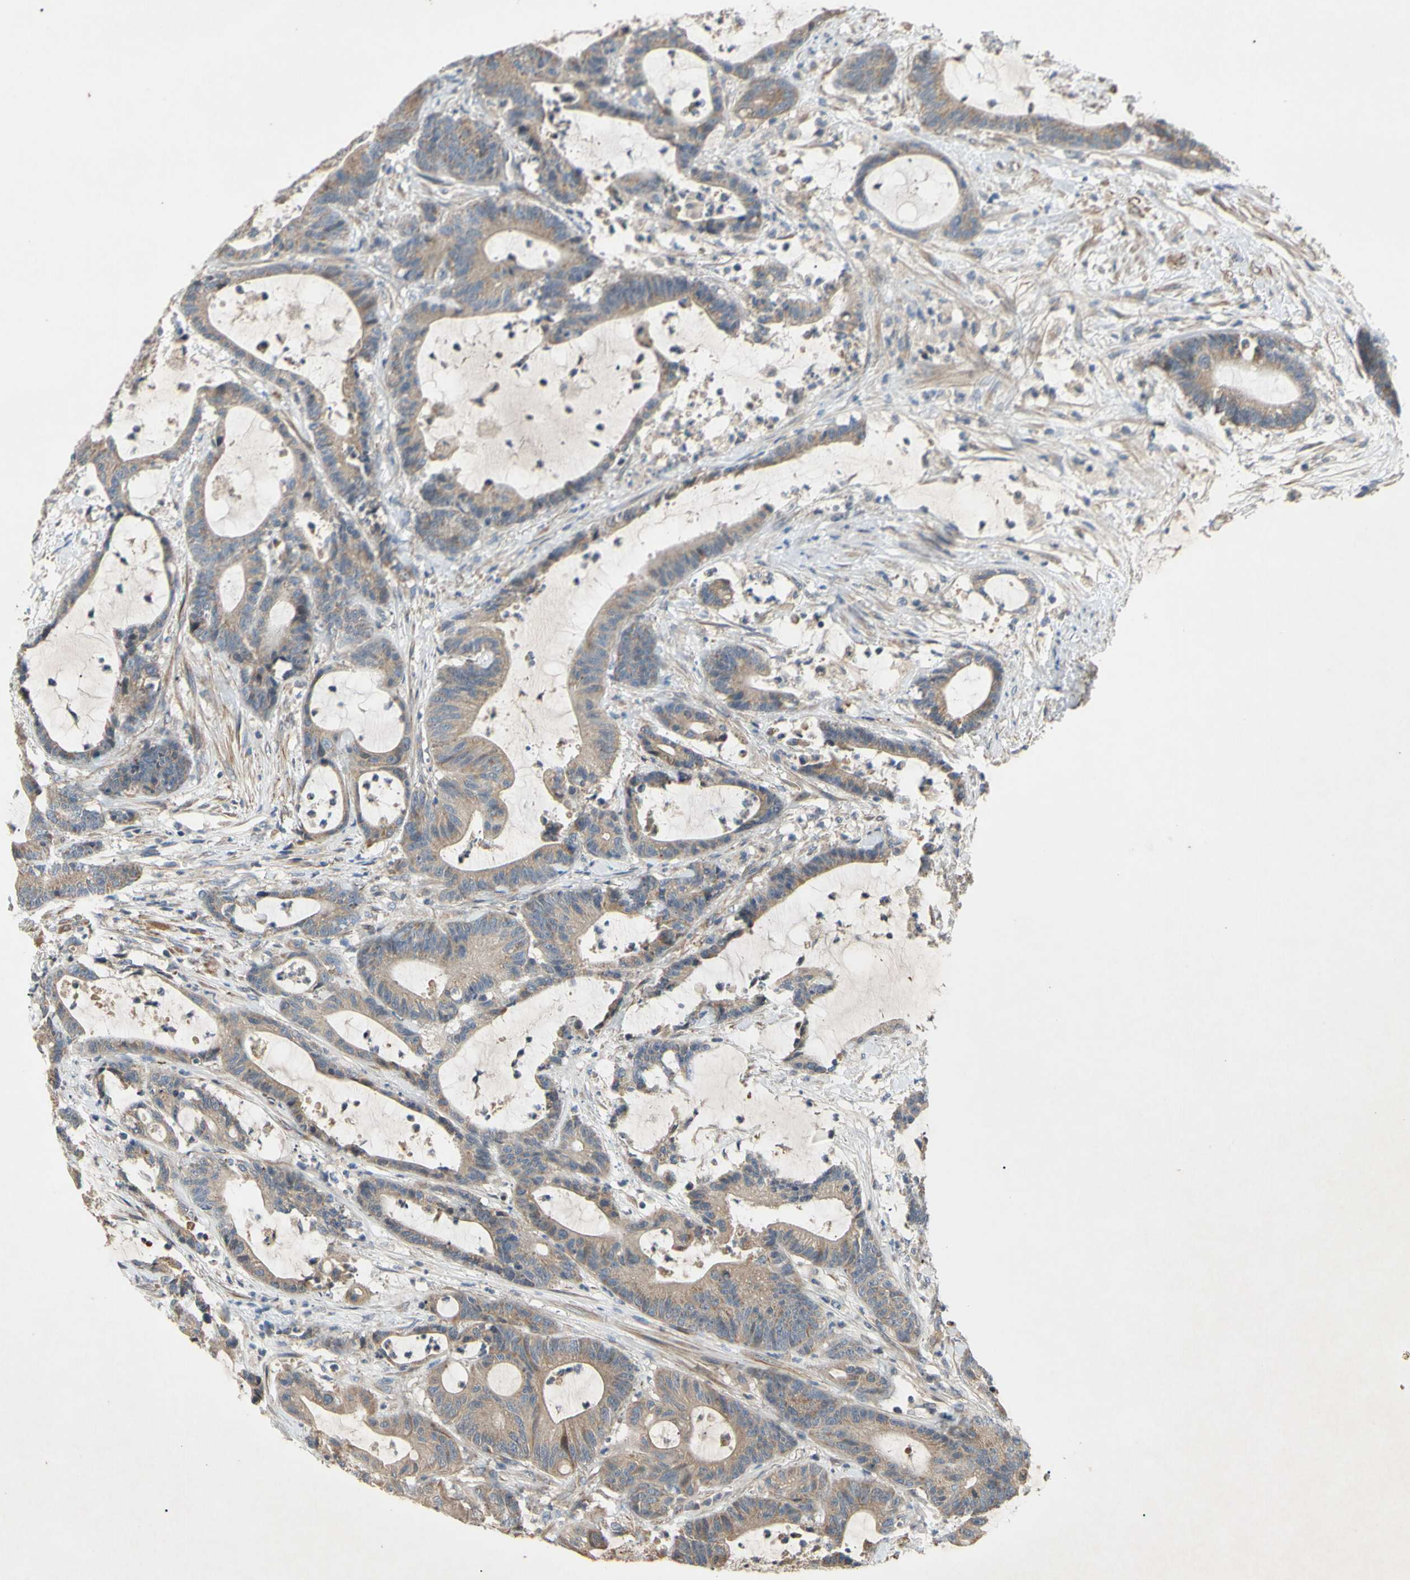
{"staining": {"intensity": "moderate", "quantity": ">75%", "location": "cytoplasmic/membranous"}, "tissue": "colorectal cancer", "cell_type": "Tumor cells", "image_type": "cancer", "snomed": [{"axis": "morphology", "description": "Adenocarcinoma, NOS"}, {"axis": "topography", "description": "Colon"}], "caption": "Immunohistochemistry (IHC) of adenocarcinoma (colorectal) demonstrates medium levels of moderate cytoplasmic/membranous expression in about >75% of tumor cells.", "gene": "PARD6A", "patient": {"sex": "female", "age": 84}}